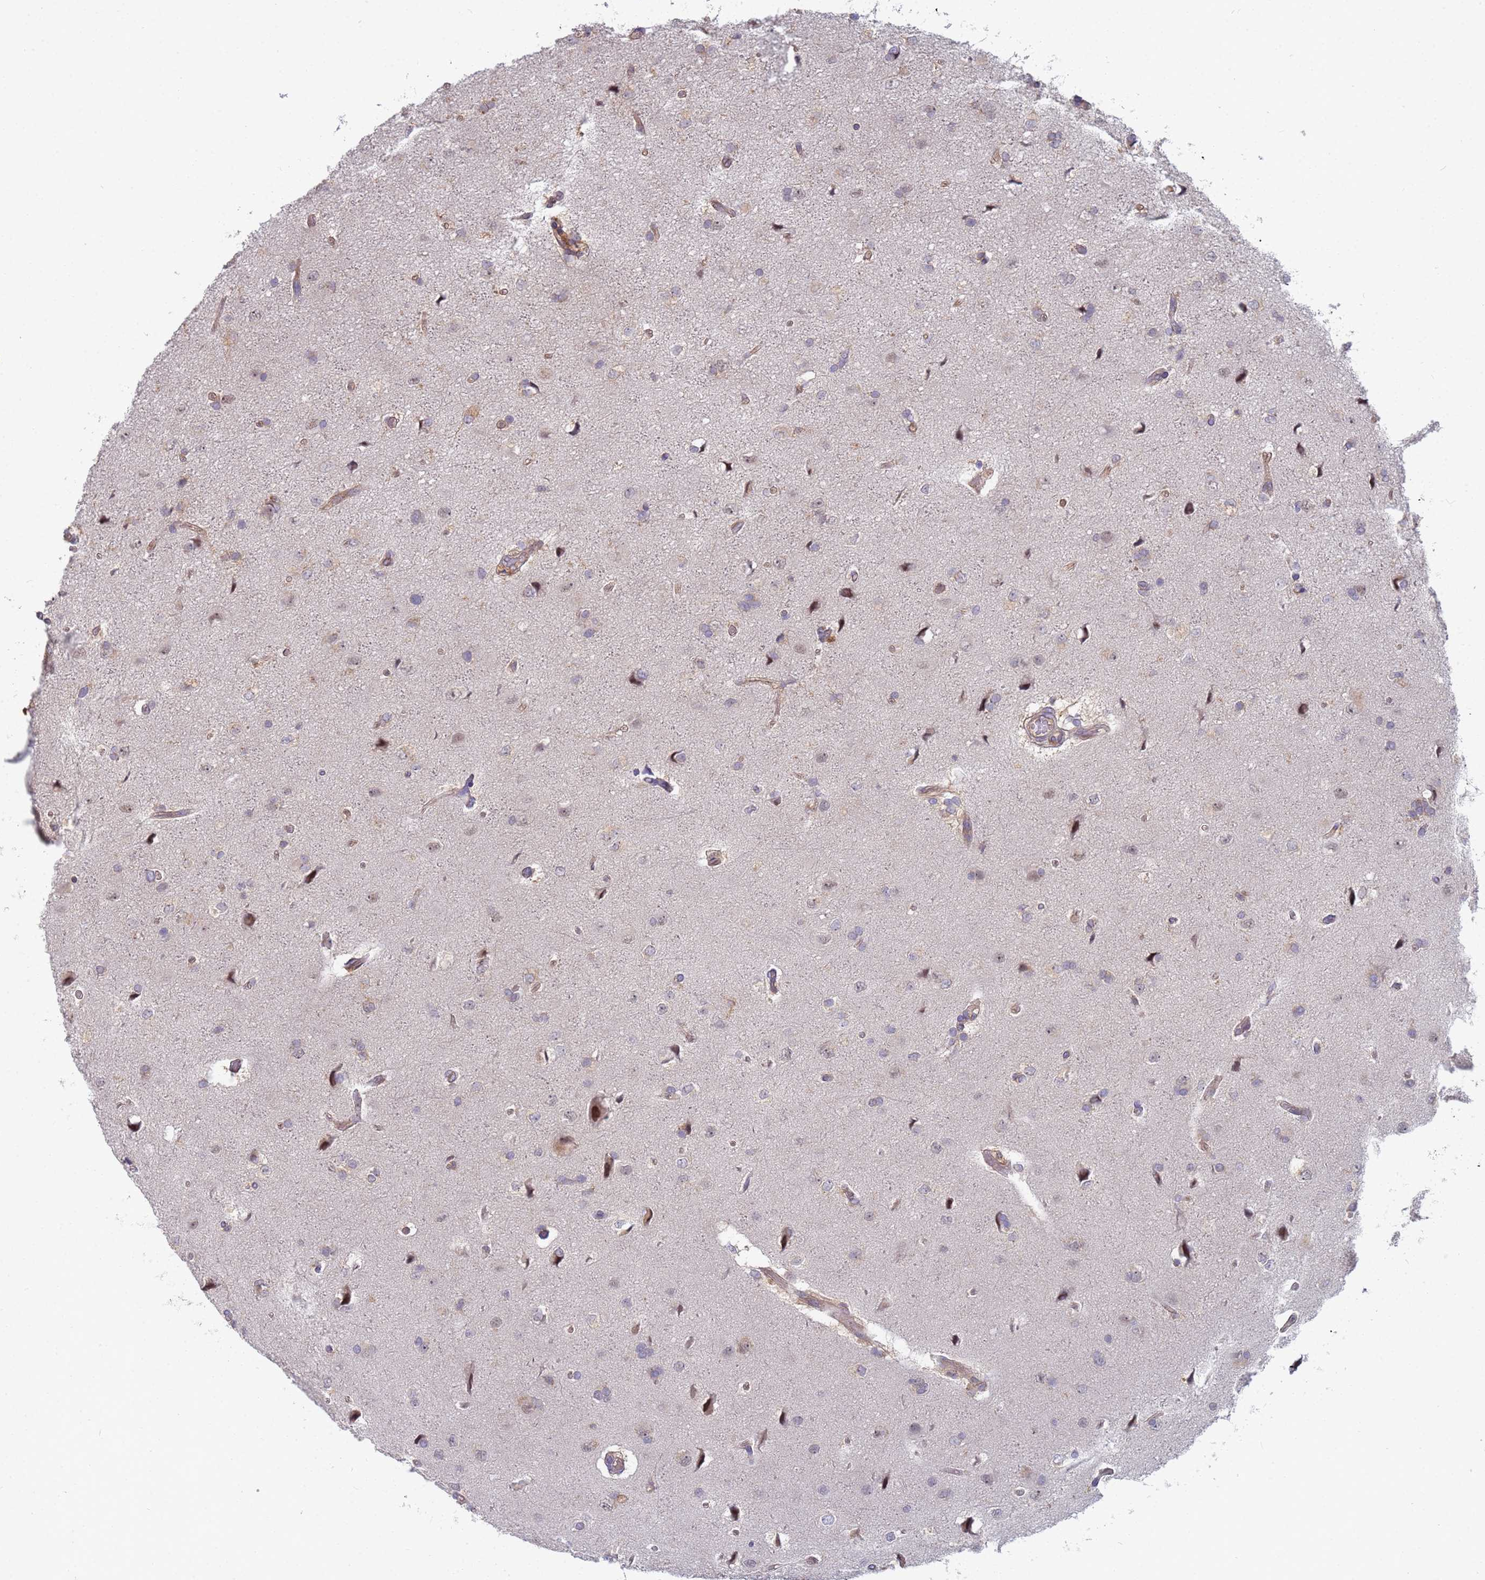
{"staining": {"intensity": "negative", "quantity": "none", "location": "none"}, "tissue": "glioma", "cell_type": "Tumor cells", "image_type": "cancer", "snomed": [{"axis": "morphology", "description": "Glioma, malignant, High grade"}, {"axis": "topography", "description": "Brain"}], "caption": "An image of malignant glioma (high-grade) stained for a protein exhibits no brown staining in tumor cells.", "gene": "SHARPIN", "patient": {"sex": "male", "age": 77}}